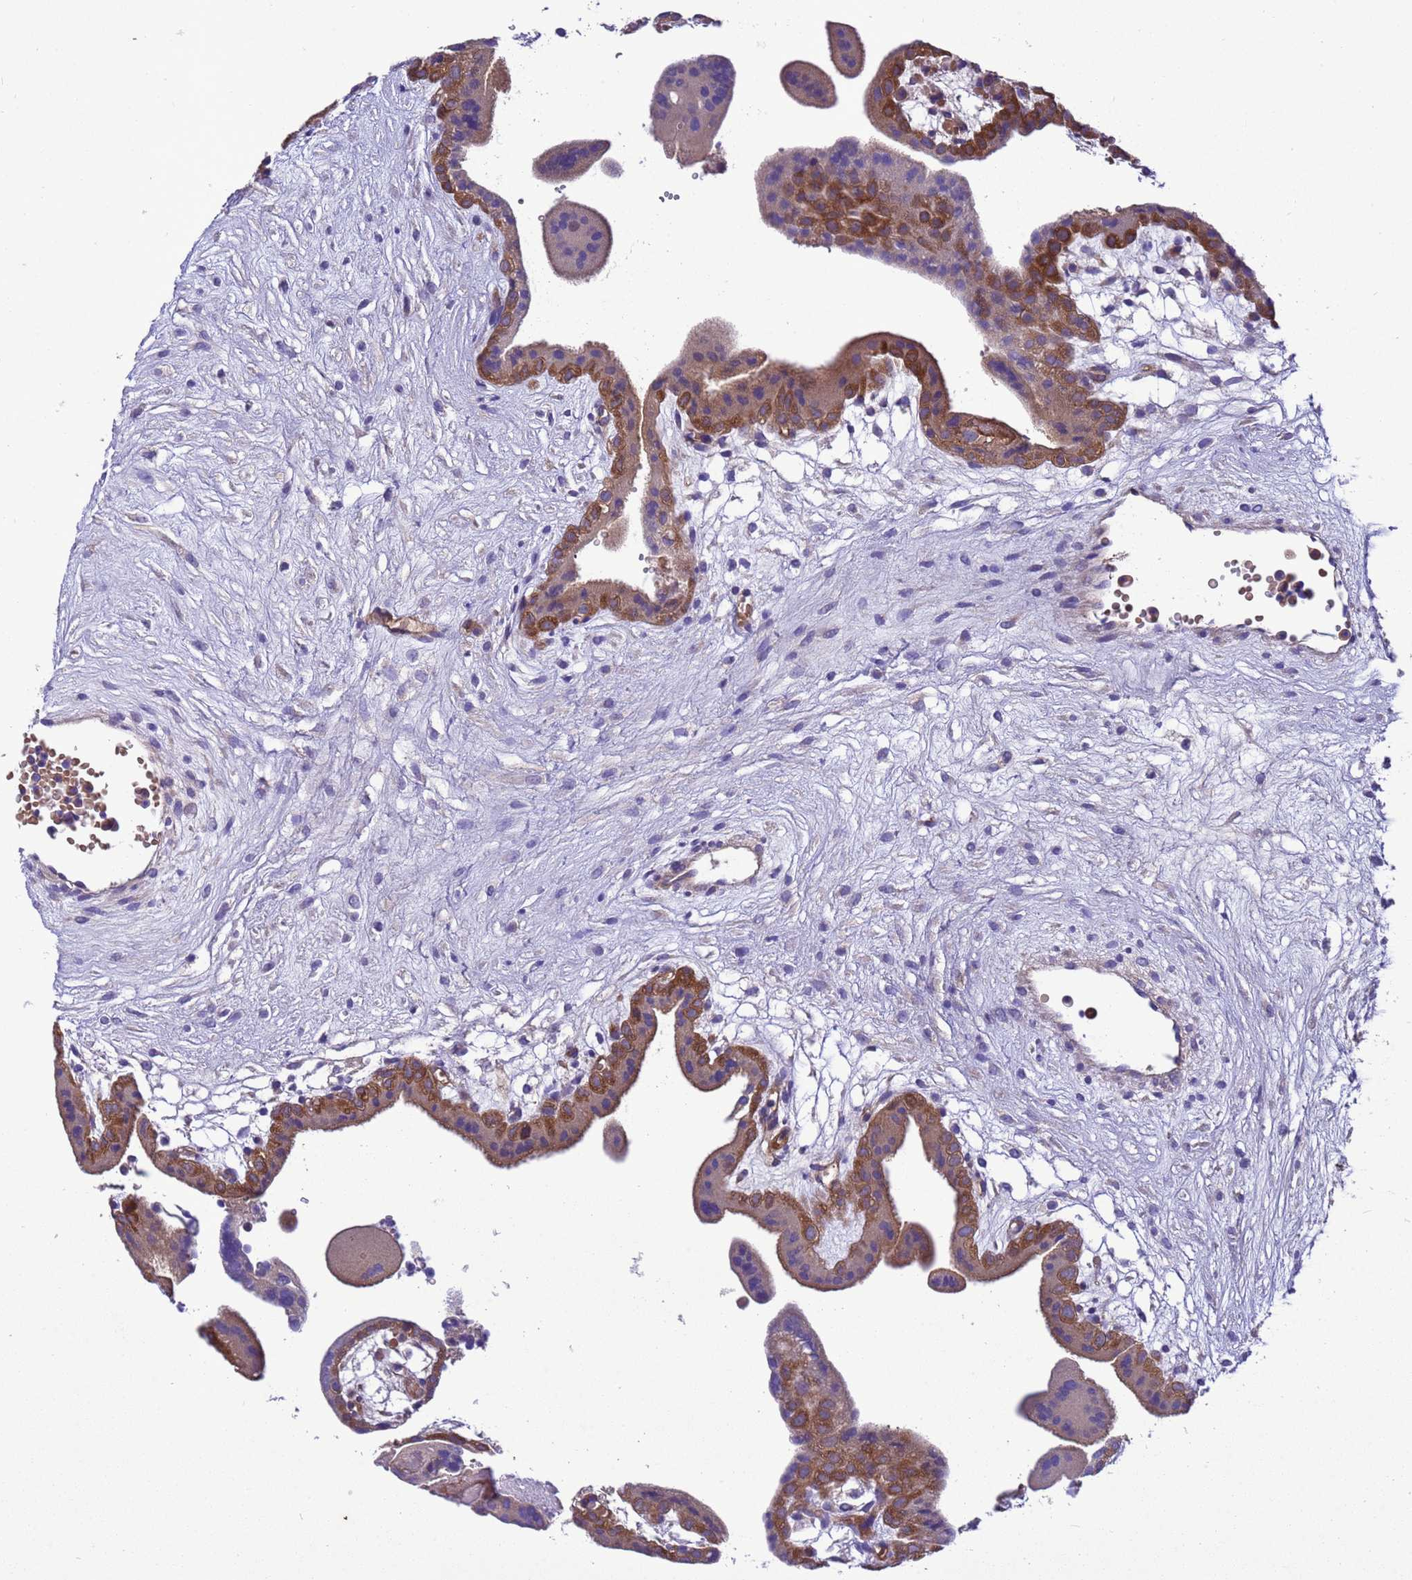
{"staining": {"intensity": "moderate", "quantity": "25%-75%", "location": "cytoplasmic/membranous"}, "tissue": "placenta", "cell_type": "Trophoblastic cells", "image_type": "normal", "snomed": [{"axis": "morphology", "description": "Normal tissue, NOS"}, {"axis": "topography", "description": "Placenta"}], "caption": "Placenta stained for a protein displays moderate cytoplasmic/membranous positivity in trophoblastic cells. Nuclei are stained in blue.", "gene": "RABEP2", "patient": {"sex": "female", "age": 18}}